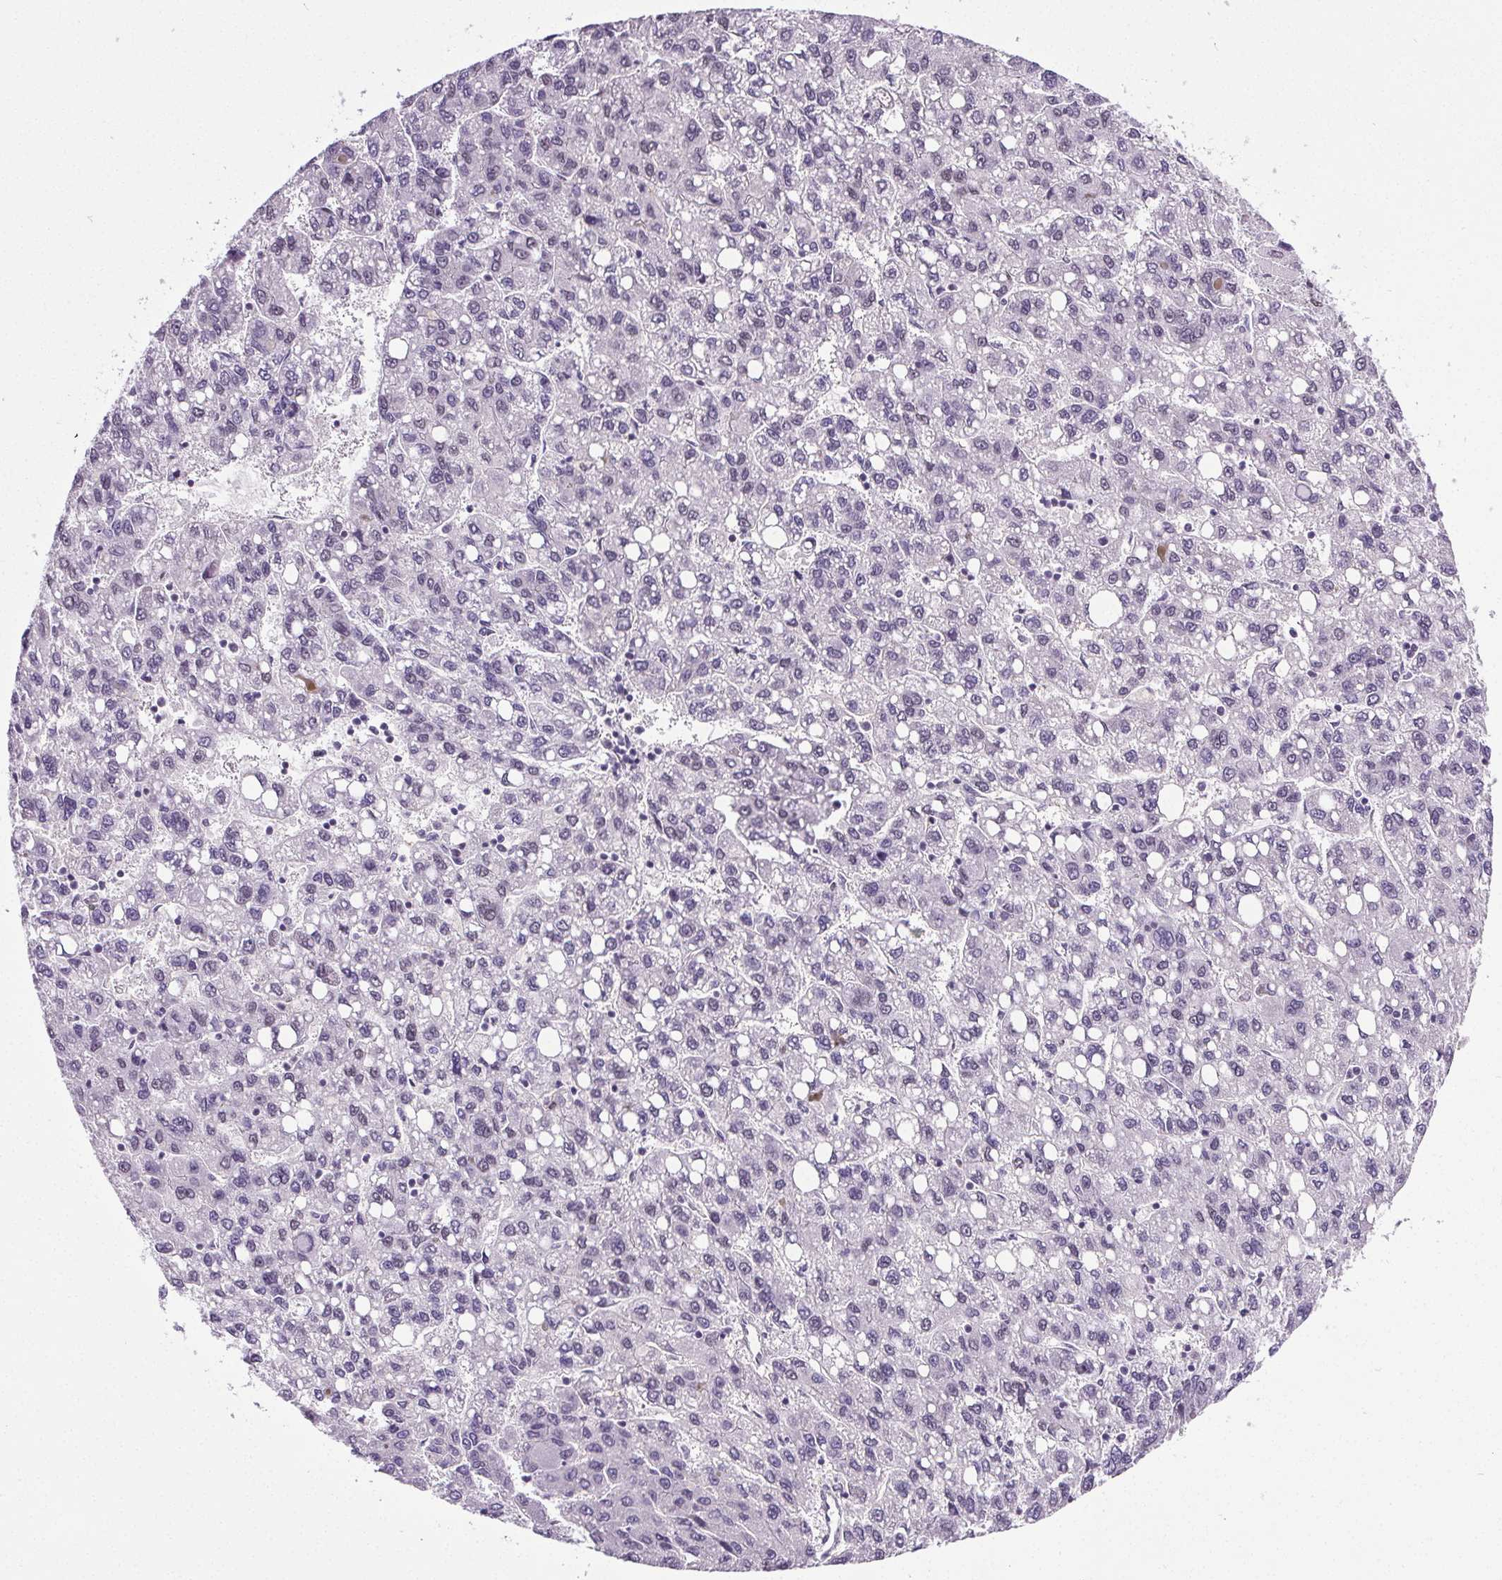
{"staining": {"intensity": "negative", "quantity": "none", "location": "none"}, "tissue": "liver cancer", "cell_type": "Tumor cells", "image_type": "cancer", "snomed": [{"axis": "morphology", "description": "Carcinoma, Hepatocellular, NOS"}, {"axis": "topography", "description": "Liver"}], "caption": "A high-resolution photomicrograph shows immunohistochemistry staining of liver cancer, which exhibits no significant positivity in tumor cells. The staining was performed using DAB (3,3'-diaminobenzidine) to visualize the protein expression in brown, while the nuclei were stained in blue with hematoxylin (Magnification: 20x).", "gene": "GP6", "patient": {"sex": "female", "age": 82}}